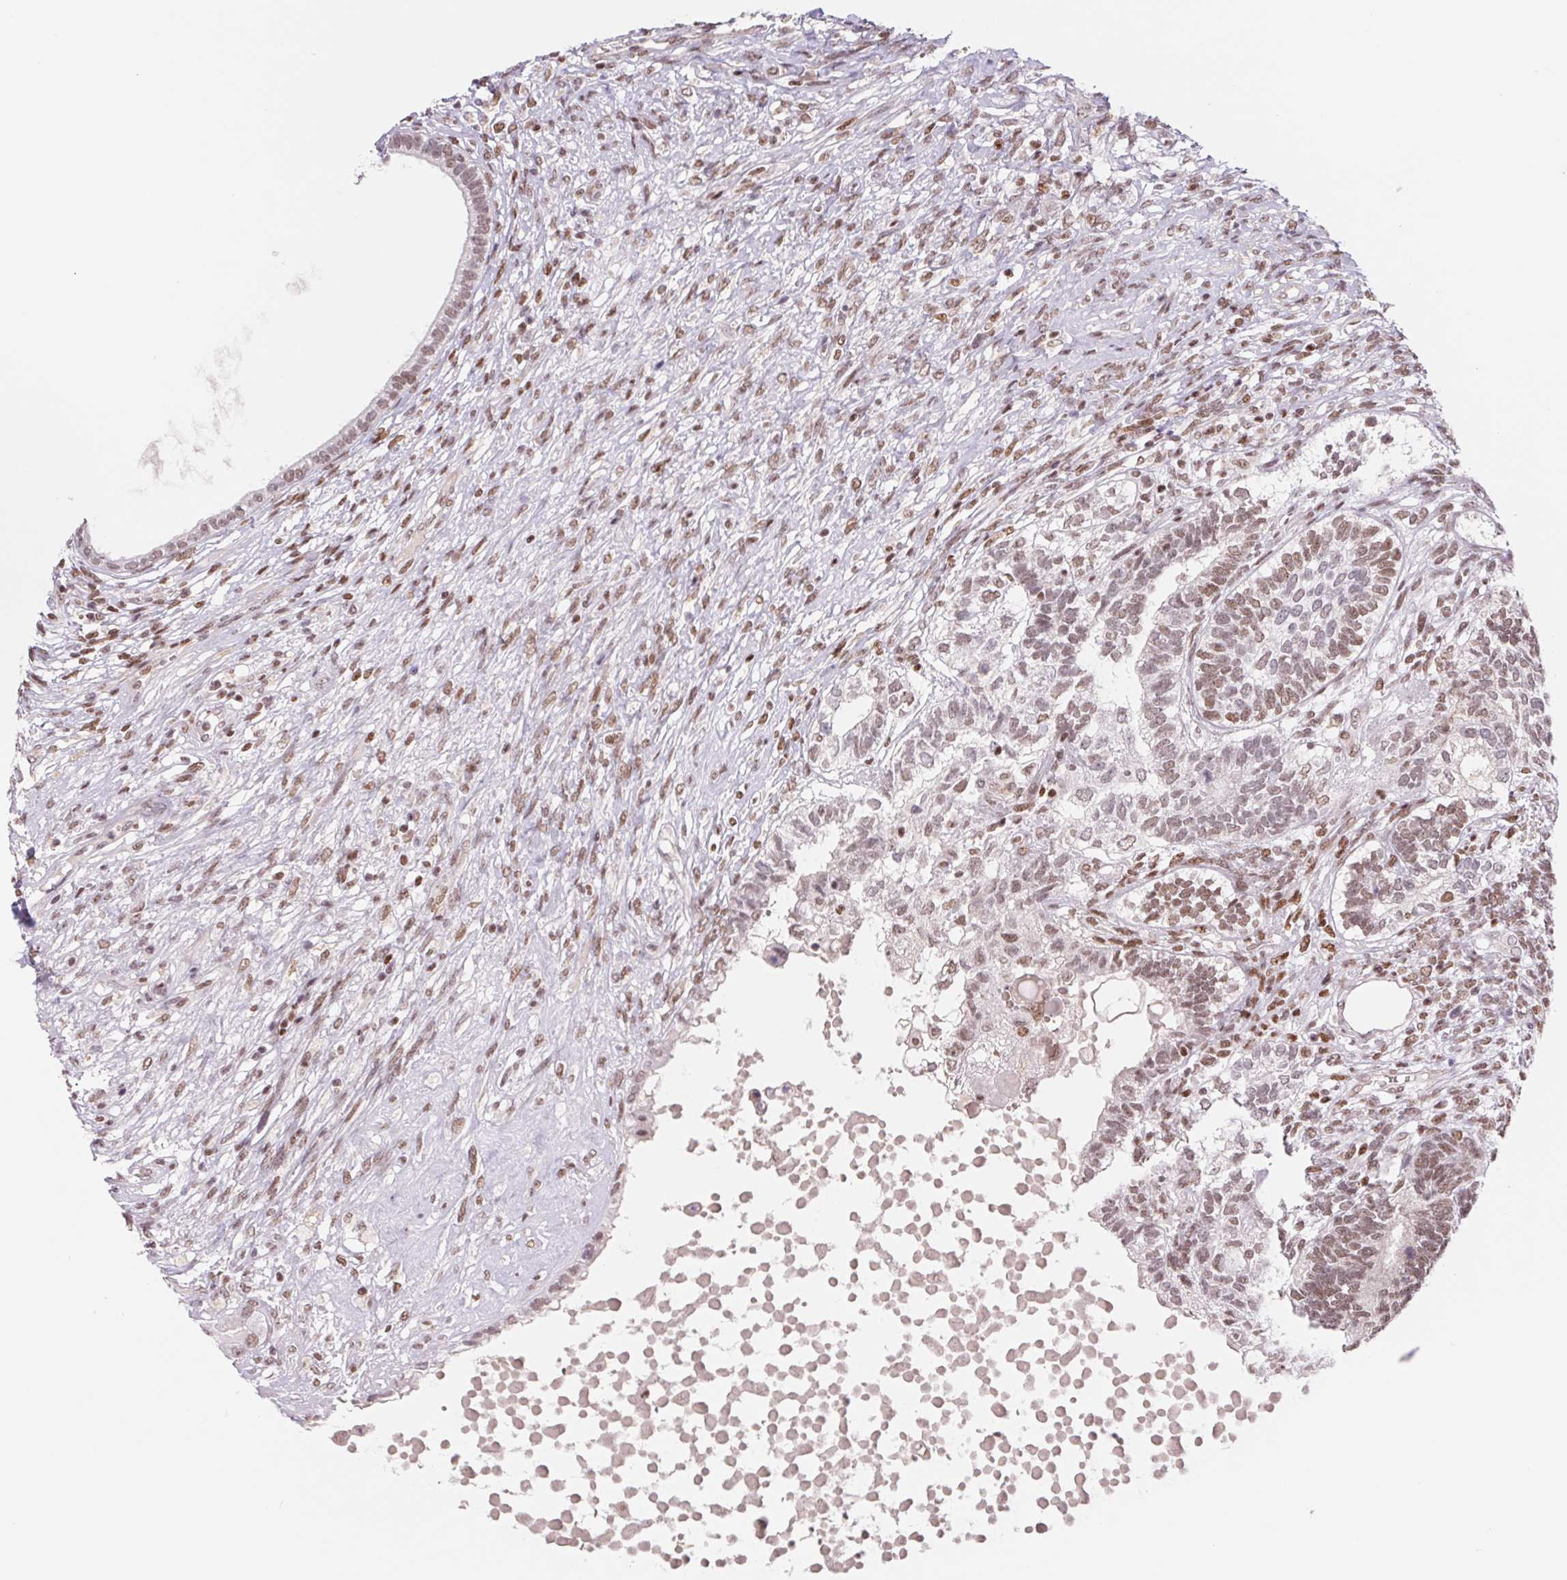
{"staining": {"intensity": "moderate", "quantity": ">75%", "location": "nuclear"}, "tissue": "testis cancer", "cell_type": "Tumor cells", "image_type": "cancer", "snomed": [{"axis": "morphology", "description": "Seminoma, NOS"}, {"axis": "morphology", "description": "Carcinoma, Embryonal, NOS"}, {"axis": "topography", "description": "Testis"}], "caption": "Immunohistochemical staining of human testis cancer exhibits moderate nuclear protein positivity in about >75% of tumor cells. (Brightfield microscopy of DAB IHC at high magnification).", "gene": "TRERF1", "patient": {"sex": "male", "age": 41}}